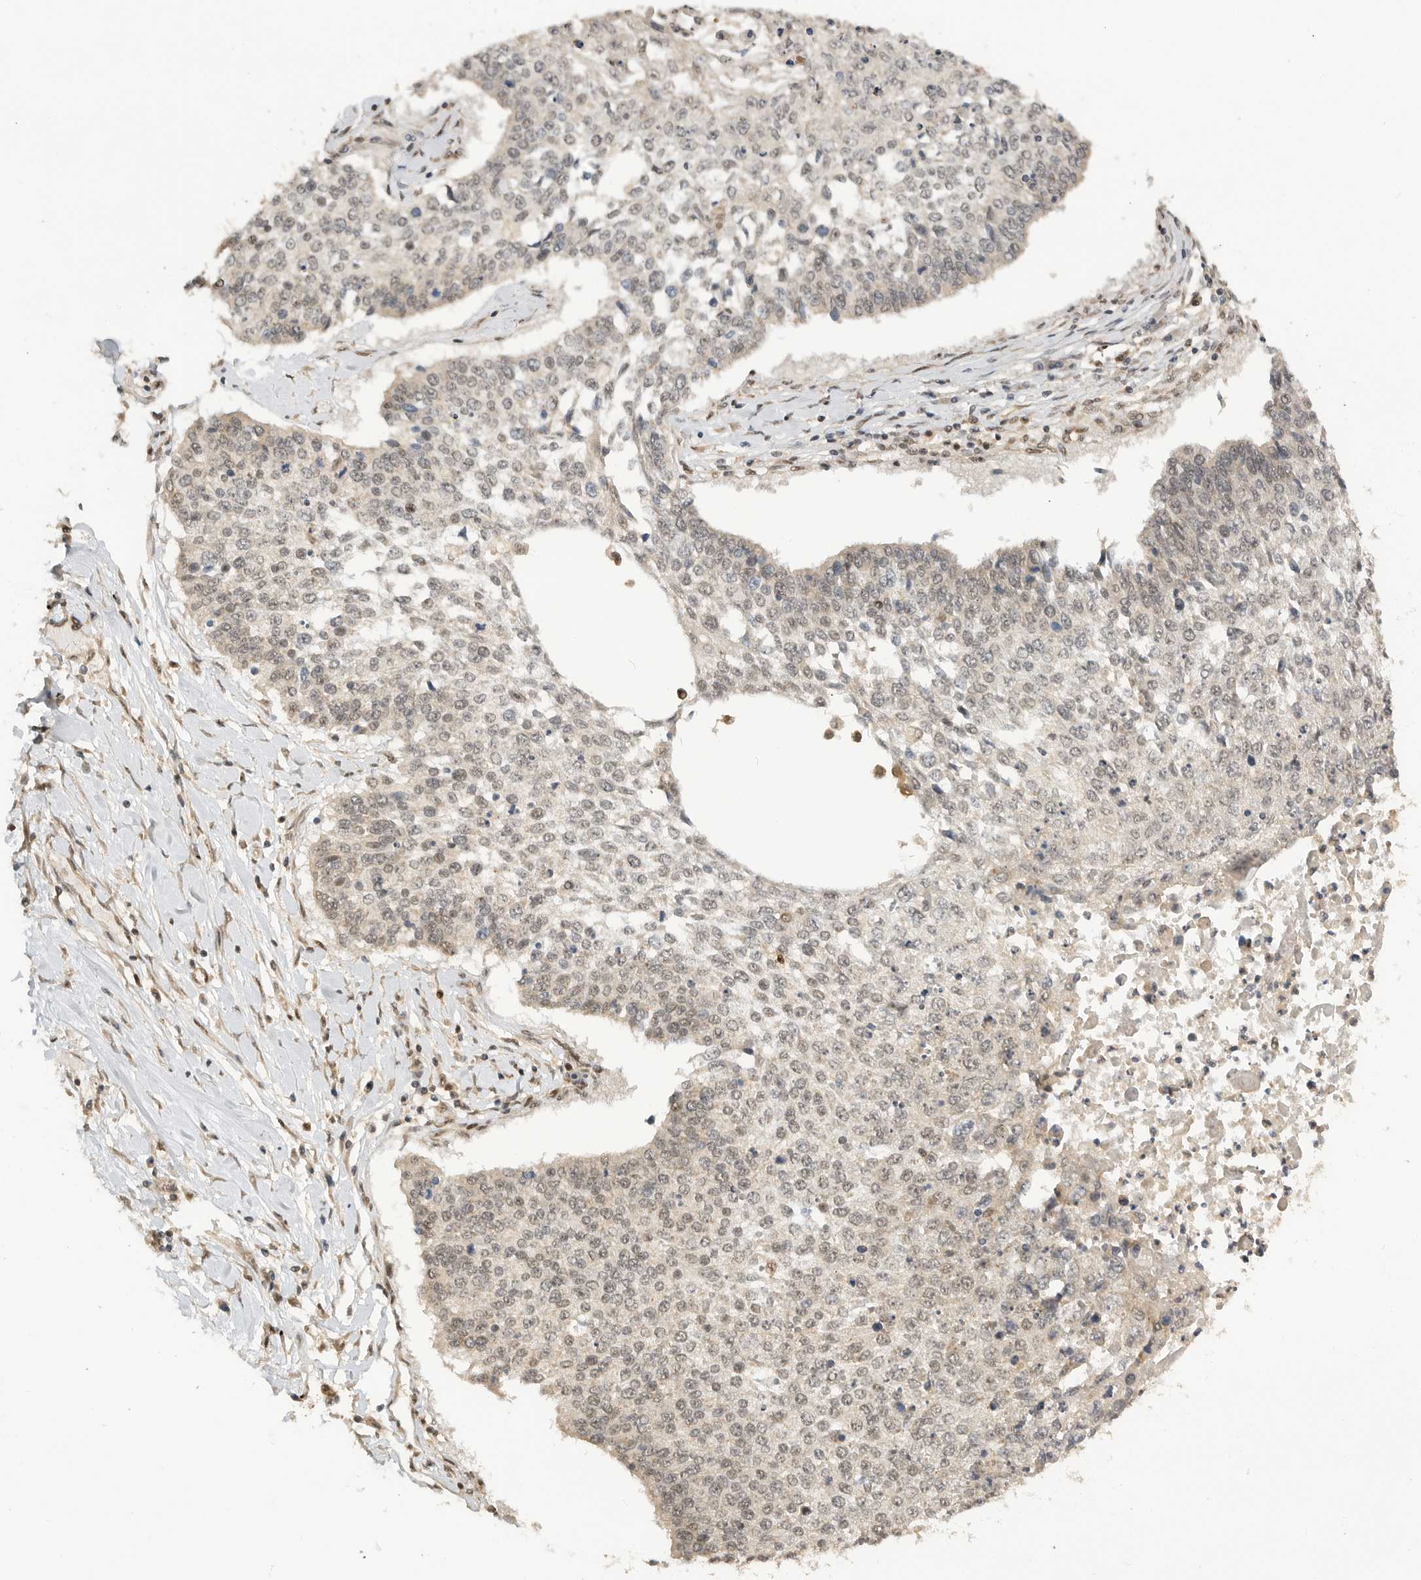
{"staining": {"intensity": "weak", "quantity": "<25%", "location": "cytoplasmic/membranous,nuclear"}, "tissue": "lung cancer", "cell_type": "Tumor cells", "image_type": "cancer", "snomed": [{"axis": "morphology", "description": "Normal tissue, NOS"}, {"axis": "morphology", "description": "Squamous cell carcinoma, NOS"}, {"axis": "topography", "description": "Cartilage tissue"}, {"axis": "topography", "description": "Bronchus"}, {"axis": "topography", "description": "Lung"}, {"axis": "topography", "description": "Peripheral nerve tissue"}], "caption": "There is no significant staining in tumor cells of squamous cell carcinoma (lung). (Stains: DAB (3,3'-diaminobenzidine) immunohistochemistry (IHC) with hematoxylin counter stain, Microscopy: brightfield microscopy at high magnification).", "gene": "ALKAL1", "patient": {"sex": "female", "age": 49}}